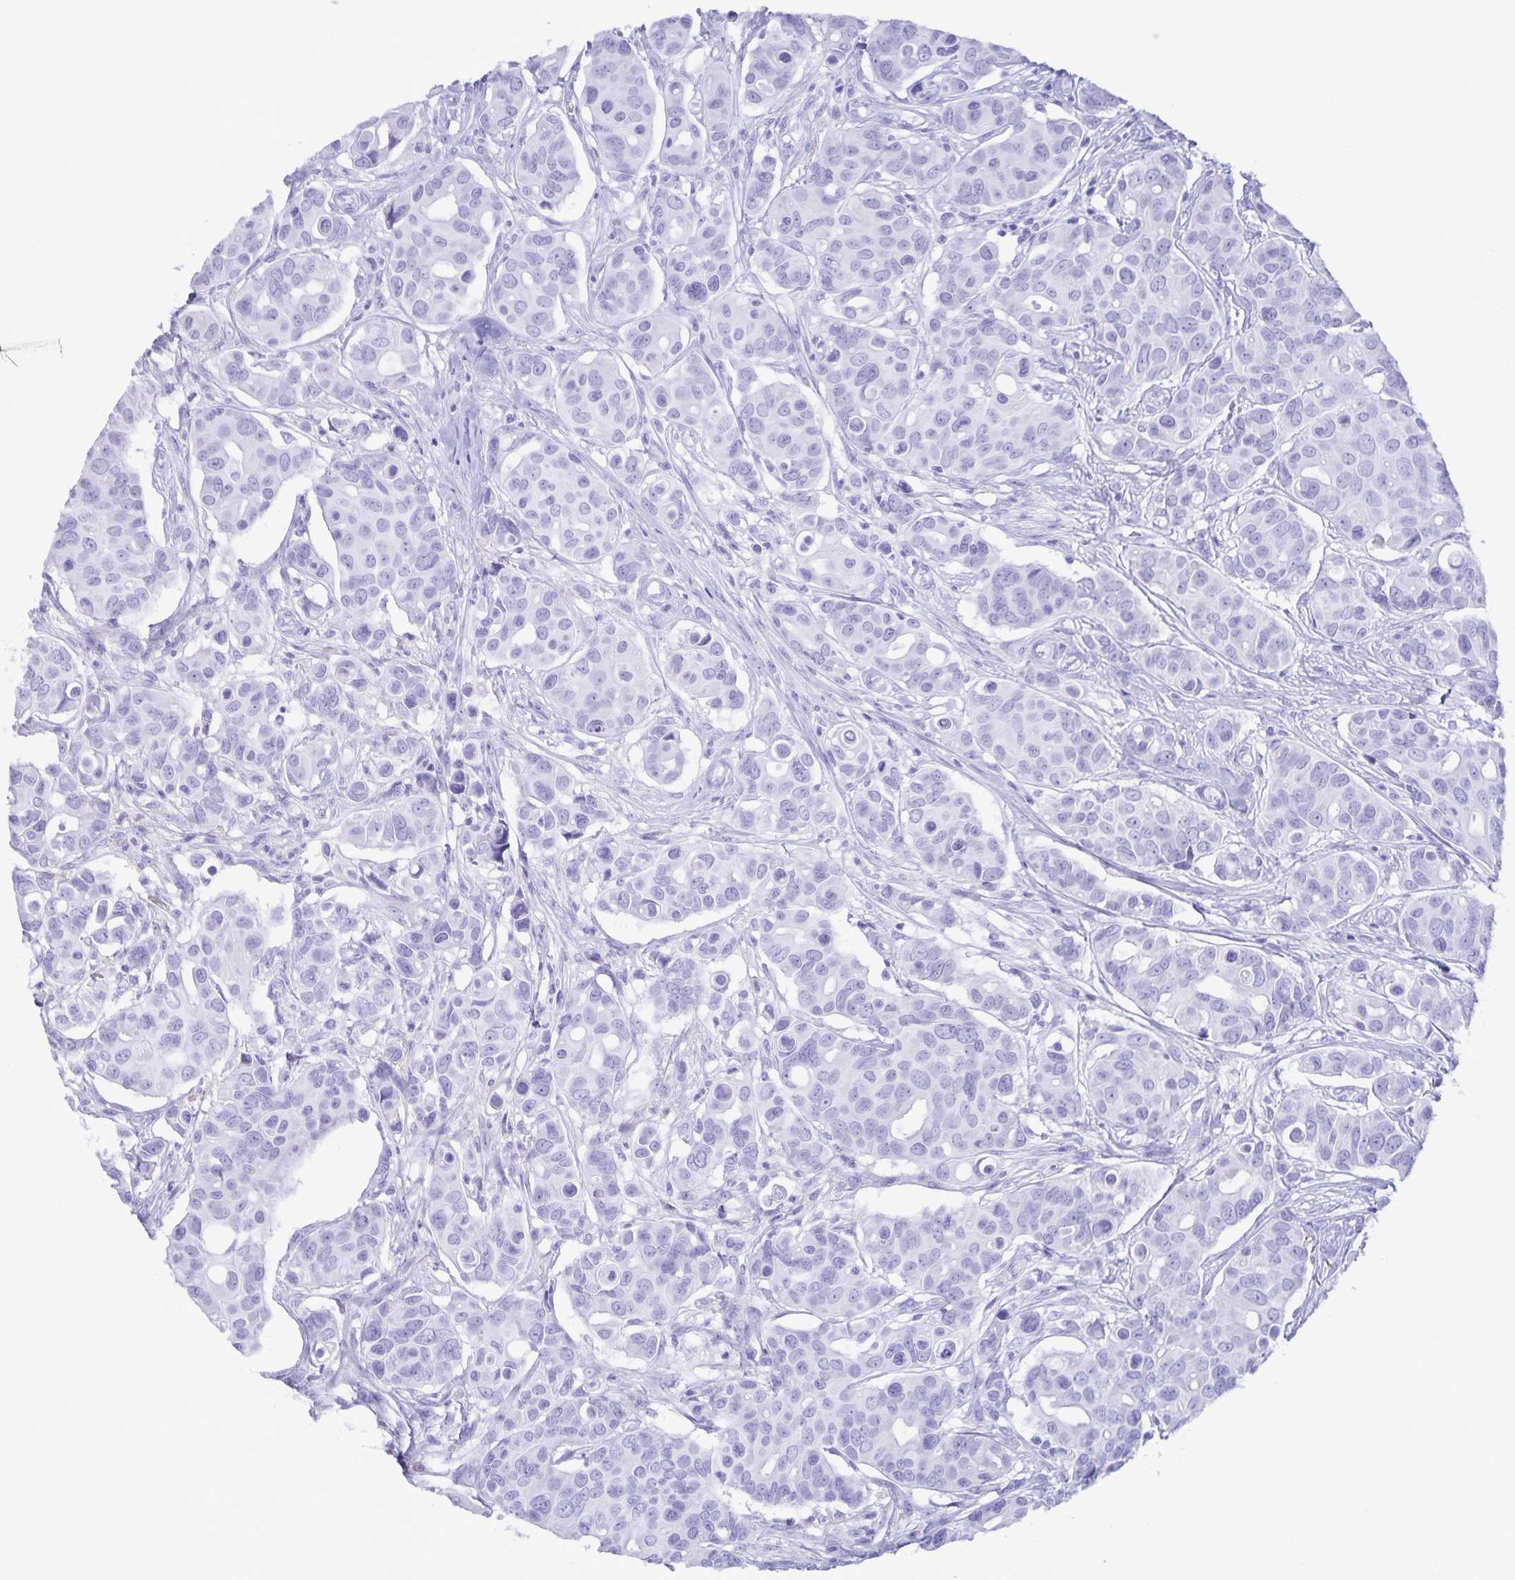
{"staining": {"intensity": "negative", "quantity": "none", "location": "none"}, "tissue": "breast cancer", "cell_type": "Tumor cells", "image_type": "cancer", "snomed": [{"axis": "morphology", "description": "Normal tissue, NOS"}, {"axis": "morphology", "description": "Duct carcinoma"}, {"axis": "topography", "description": "Skin"}, {"axis": "topography", "description": "Breast"}], "caption": "This is an IHC photomicrograph of intraductal carcinoma (breast). There is no positivity in tumor cells.", "gene": "AQP4", "patient": {"sex": "female", "age": 54}}